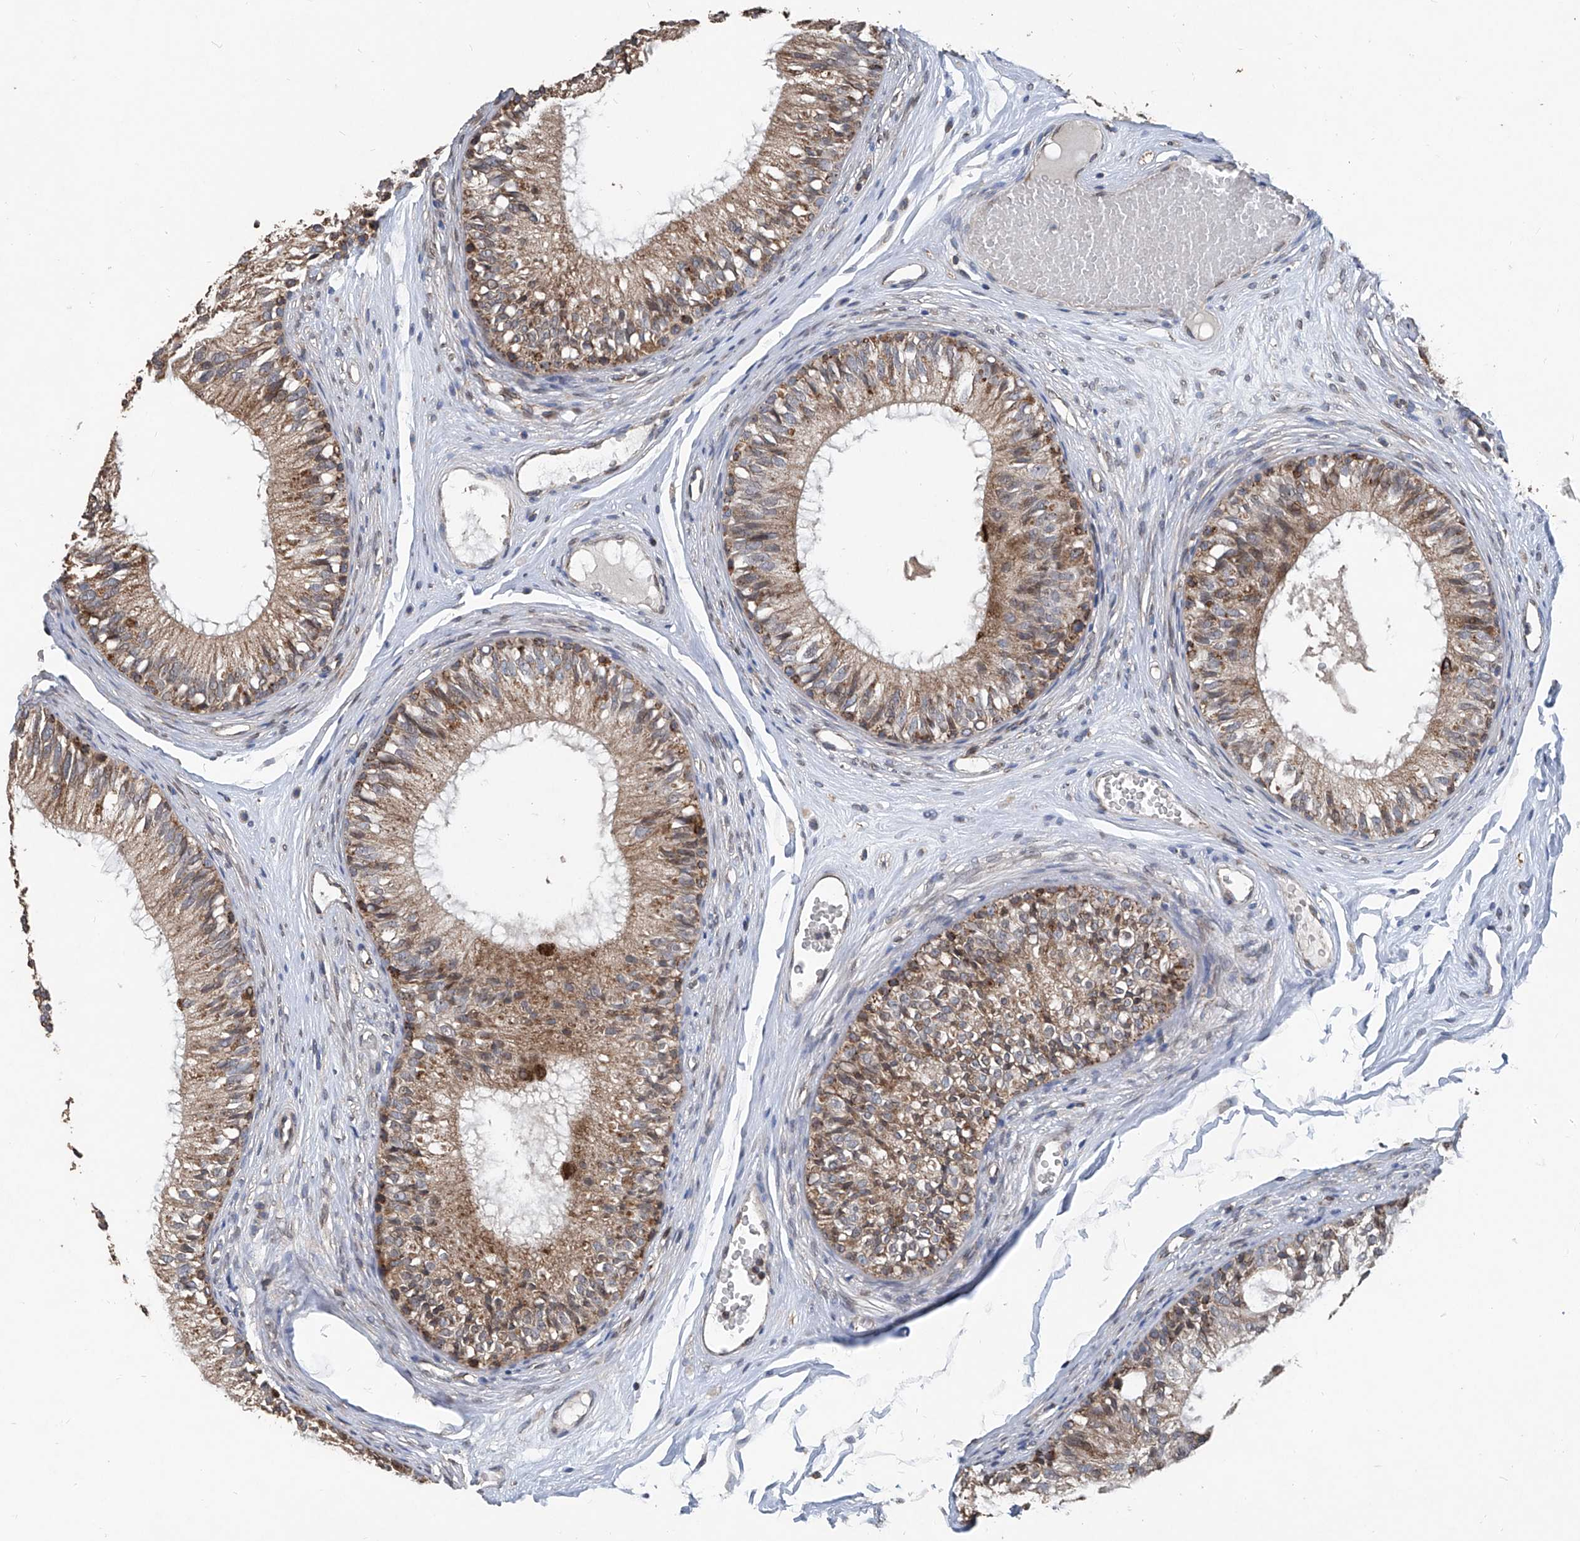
{"staining": {"intensity": "moderate", "quantity": ">75%", "location": "cytoplasmic/membranous"}, "tissue": "epididymis", "cell_type": "Glandular cells", "image_type": "normal", "snomed": [{"axis": "morphology", "description": "Normal tissue, NOS"}, {"axis": "morphology", "description": "Seminoma in situ"}, {"axis": "topography", "description": "Testis"}, {"axis": "topography", "description": "Epididymis"}], "caption": "An immunohistochemistry (IHC) histopathology image of benign tissue is shown. Protein staining in brown labels moderate cytoplasmic/membranous positivity in epididymis within glandular cells. (IHC, brightfield microscopy, high magnification).", "gene": "BCKDHB", "patient": {"sex": "male", "age": 28}}